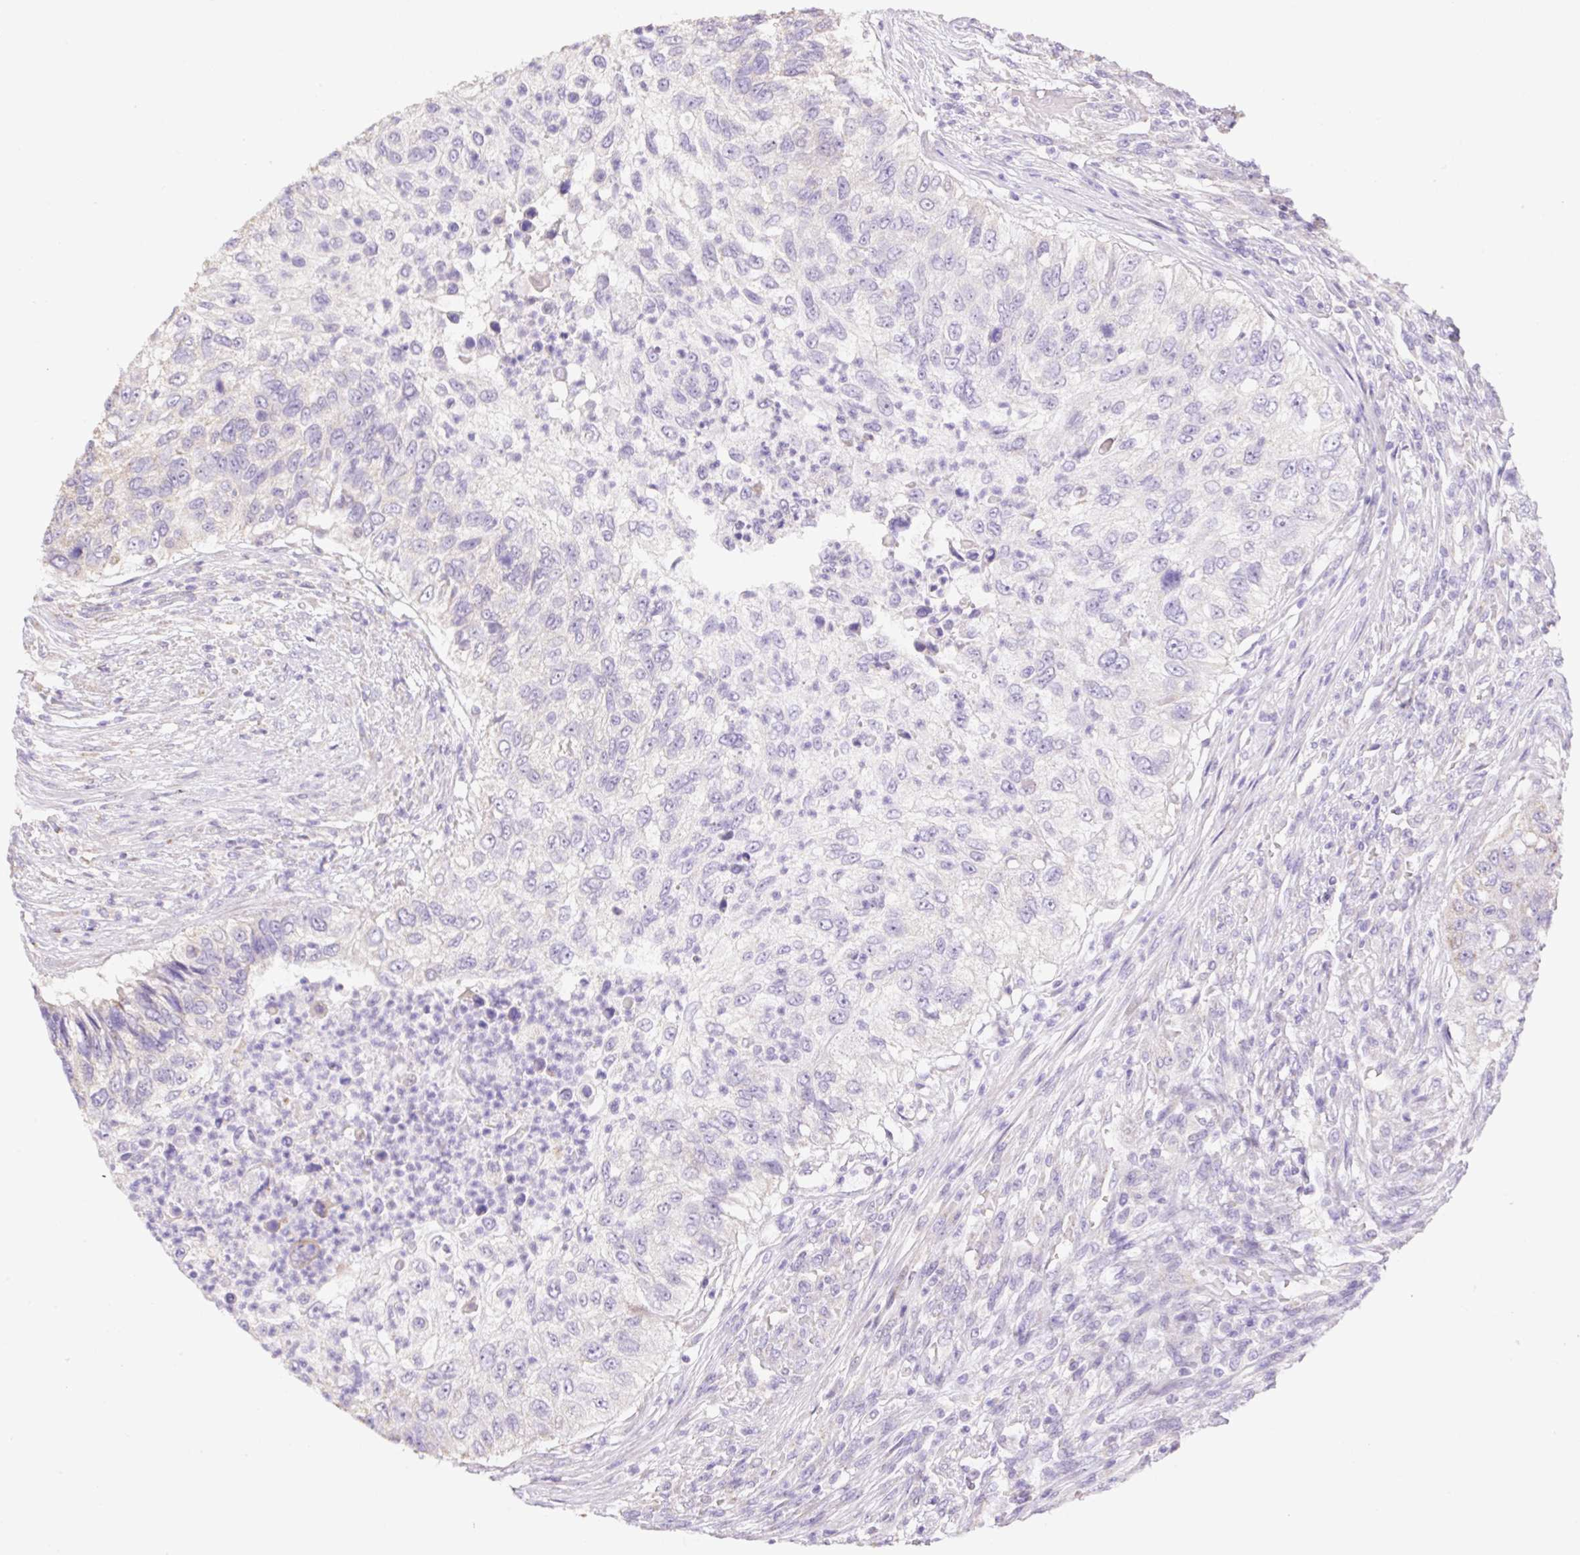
{"staining": {"intensity": "negative", "quantity": "none", "location": "none"}, "tissue": "urothelial cancer", "cell_type": "Tumor cells", "image_type": "cancer", "snomed": [{"axis": "morphology", "description": "Urothelial carcinoma, High grade"}, {"axis": "topography", "description": "Urinary bladder"}], "caption": "Urothelial cancer stained for a protein using immunohistochemistry exhibits no expression tumor cells.", "gene": "COPZ2", "patient": {"sex": "female", "age": 60}}